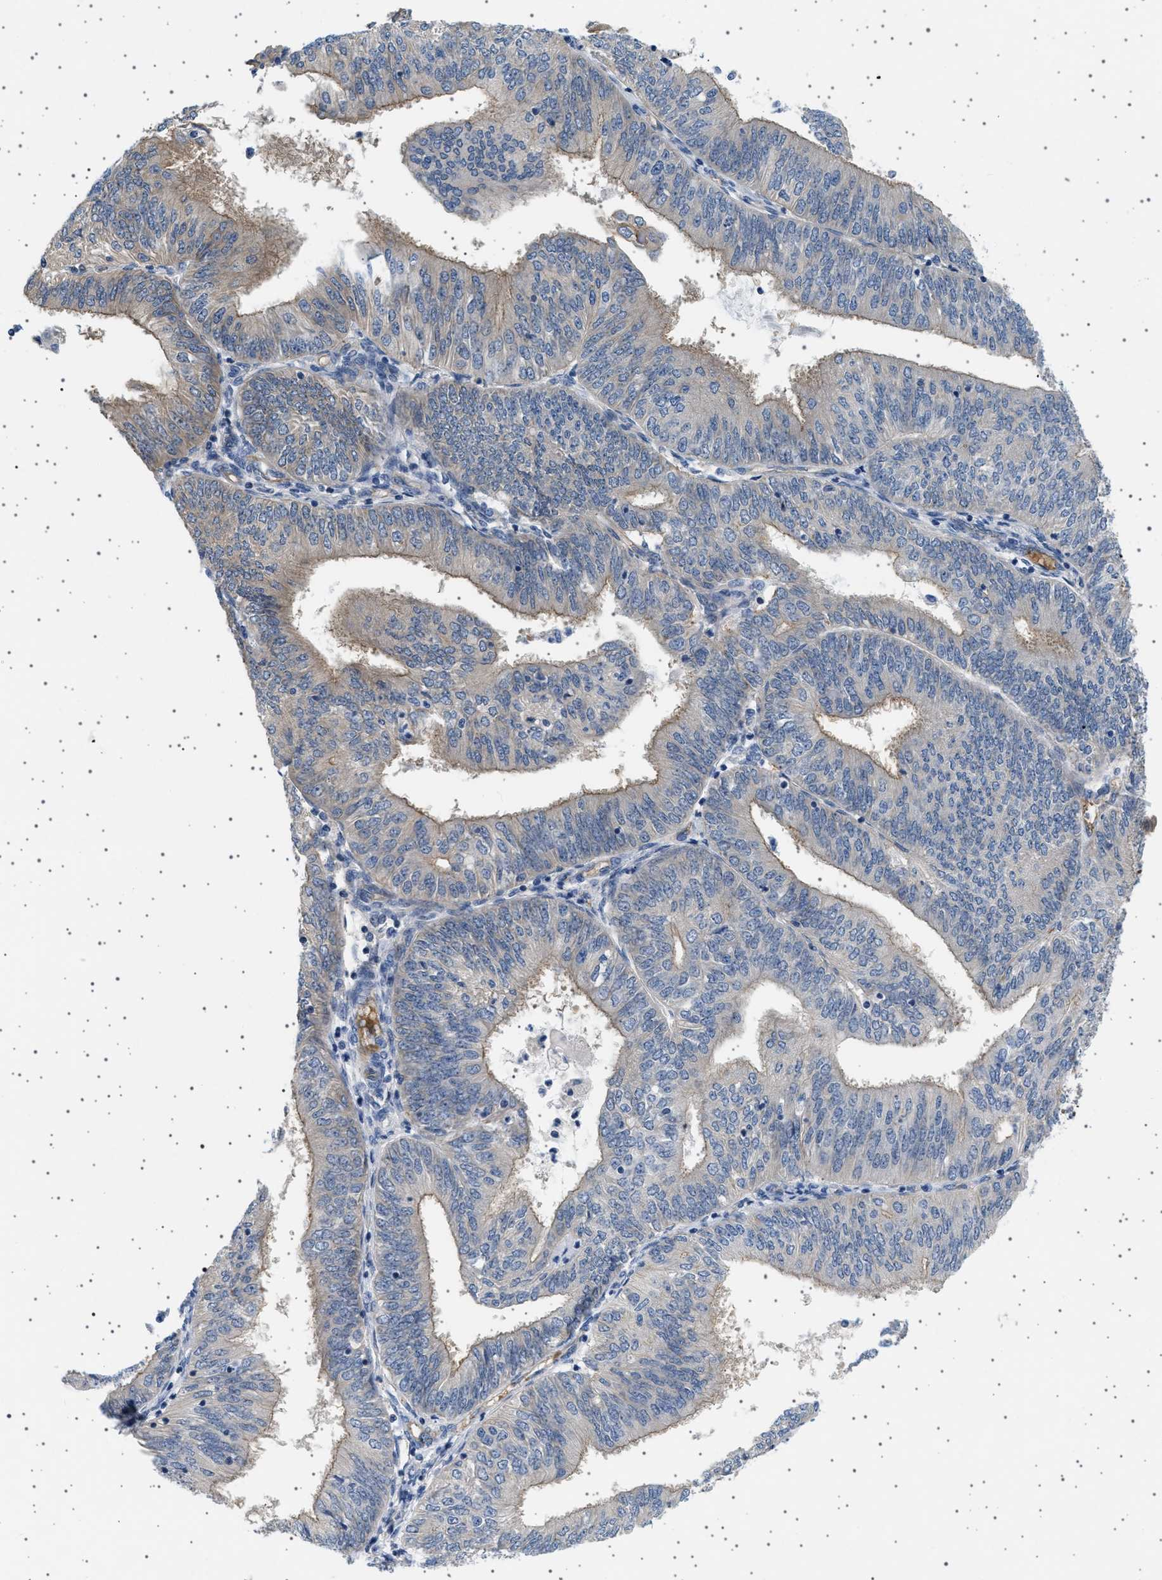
{"staining": {"intensity": "weak", "quantity": "25%-75%", "location": "cytoplasmic/membranous"}, "tissue": "endometrial cancer", "cell_type": "Tumor cells", "image_type": "cancer", "snomed": [{"axis": "morphology", "description": "Adenocarcinoma, NOS"}, {"axis": "topography", "description": "Endometrium"}], "caption": "There is low levels of weak cytoplasmic/membranous positivity in tumor cells of endometrial cancer (adenocarcinoma), as demonstrated by immunohistochemical staining (brown color).", "gene": "PLPP6", "patient": {"sex": "female", "age": 58}}